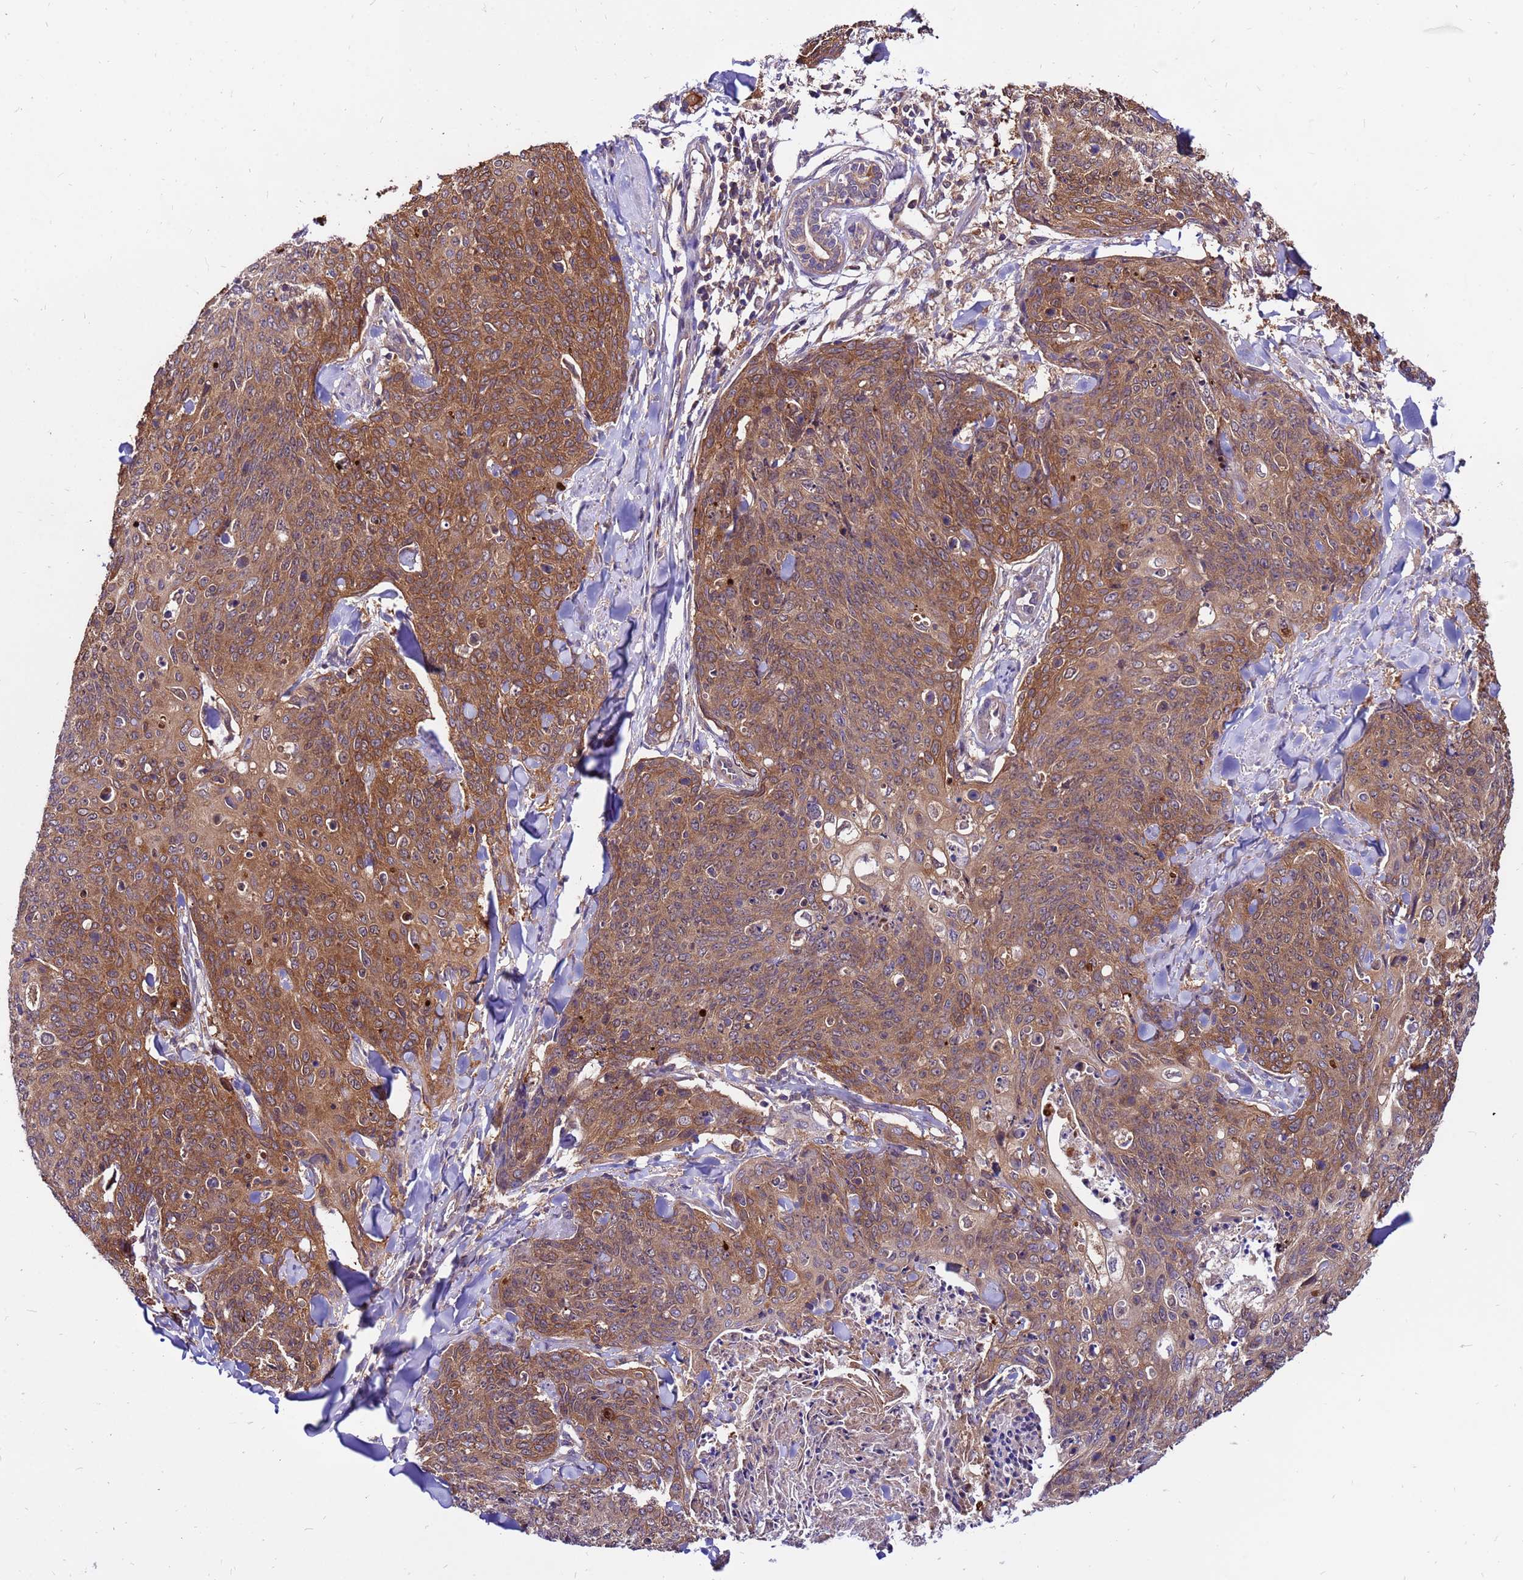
{"staining": {"intensity": "moderate", "quantity": ">75%", "location": "cytoplasmic/membranous"}, "tissue": "skin cancer", "cell_type": "Tumor cells", "image_type": "cancer", "snomed": [{"axis": "morphology", "description": "Squamous cell carcinoma, NOS"}, {"axis": "topography", "description": "Skin"}, {"axis": "topography", "description": "Vulva"}], "caption": "Moderate cytoplasmic/membranous protein expression is appreciated in approximately >75% of tumor cells in skin cancer (squamous cell carcinoma). (brown staining indicates protein expression, while blue staining denotes nuclei).", "gene": "GET3", "patient": {"sex": "female", "age": 85}}